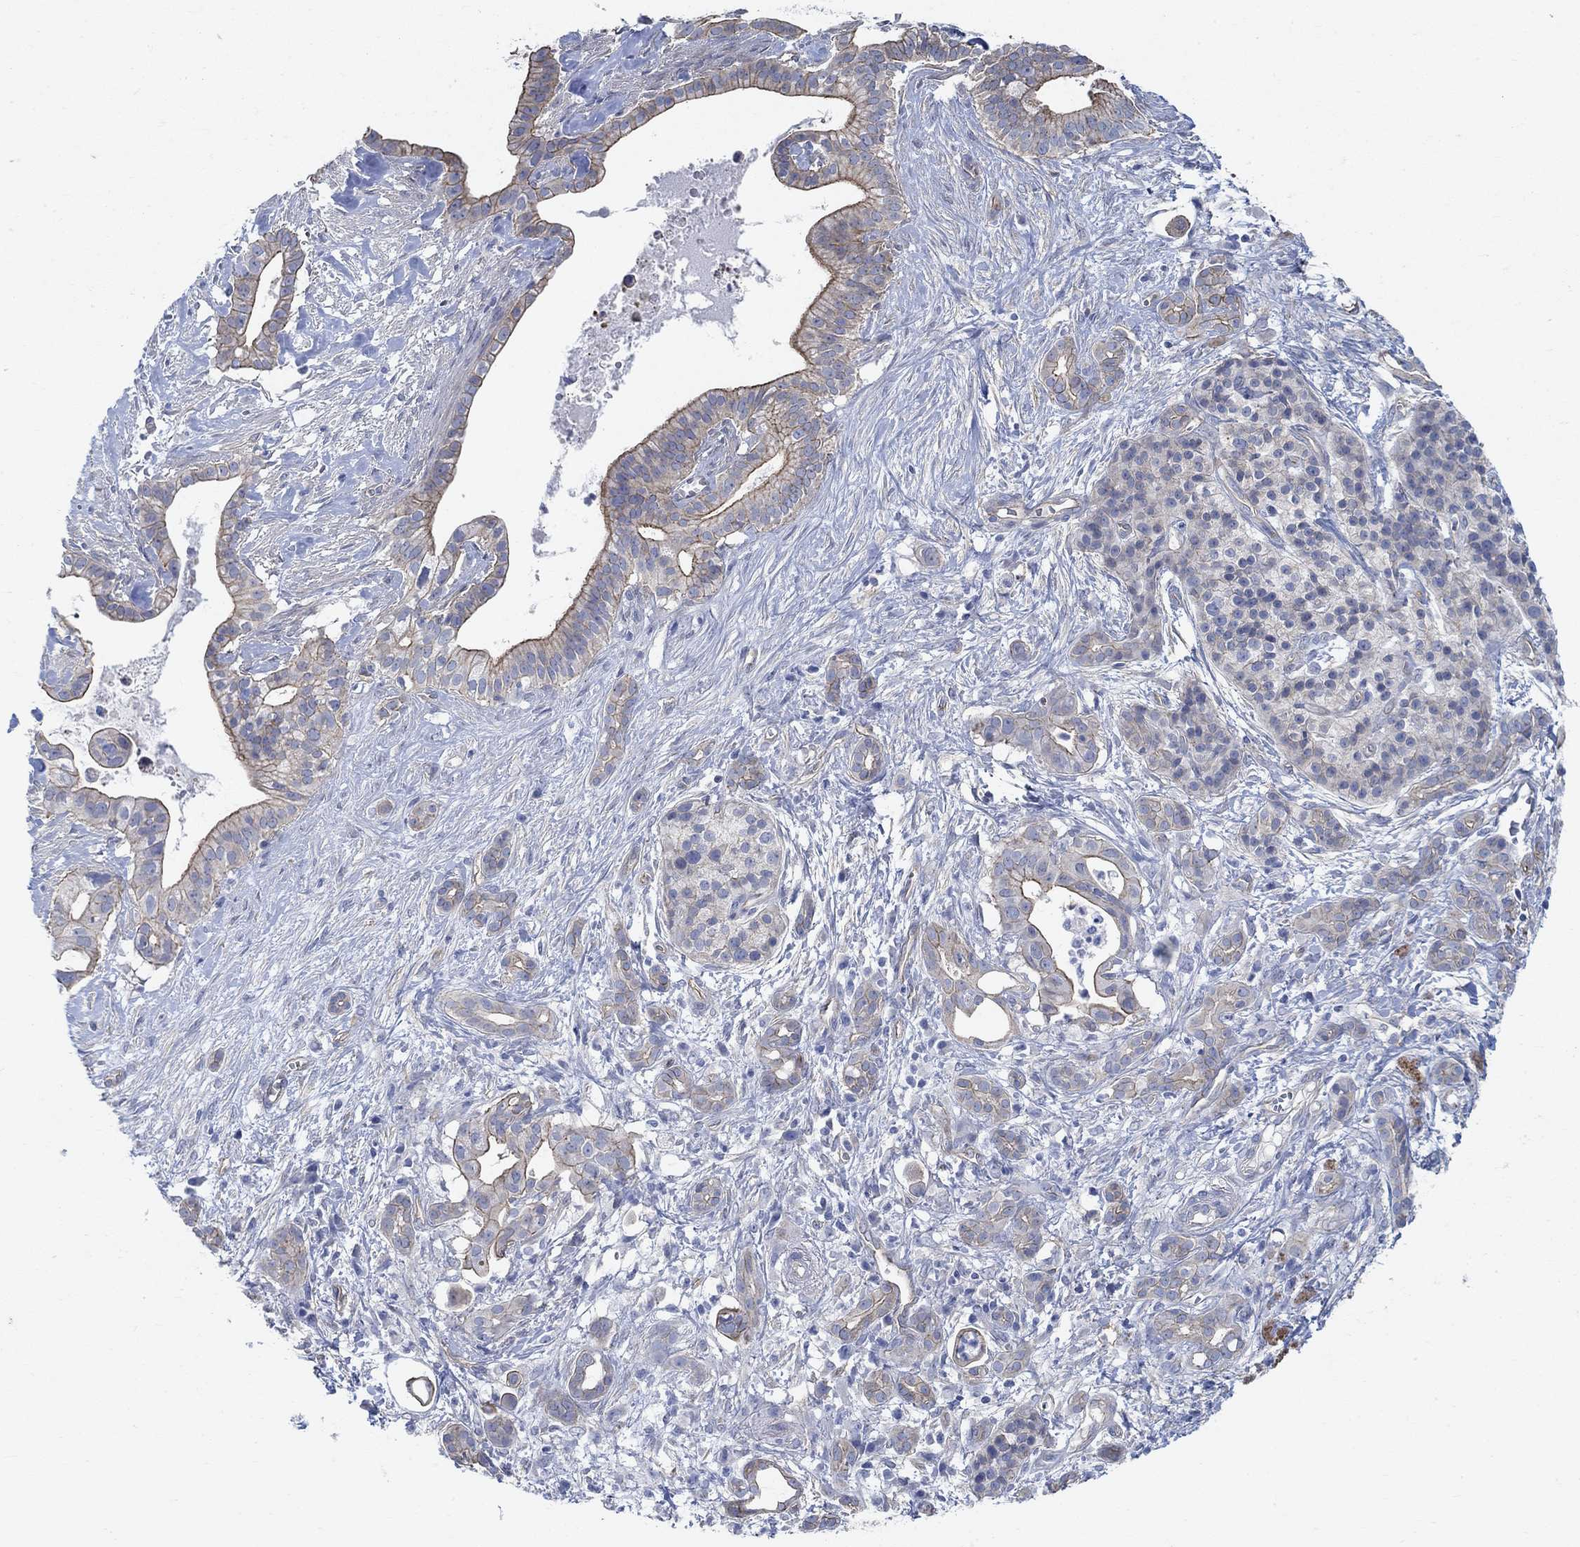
{"staining": {"intensity": "moderate", "quantity": "<25%", "location": "cytoplasmic/membranous"}, "tissue": "pancreatic cancer", "cell_type": "Tumor cells", "image_type": "cancer", "snomed": [{"axis": "morphology", "description": "Adenocarcinoma, NOS"}, {"axis": "topography", "description": "Pancreas"}], "caption": "Human pancreatic cancer stained with a protein marker reveals moderate staining in tumor cells.", "gene": "TMEM198", "patient": {"sex": "male", "age": 61}}